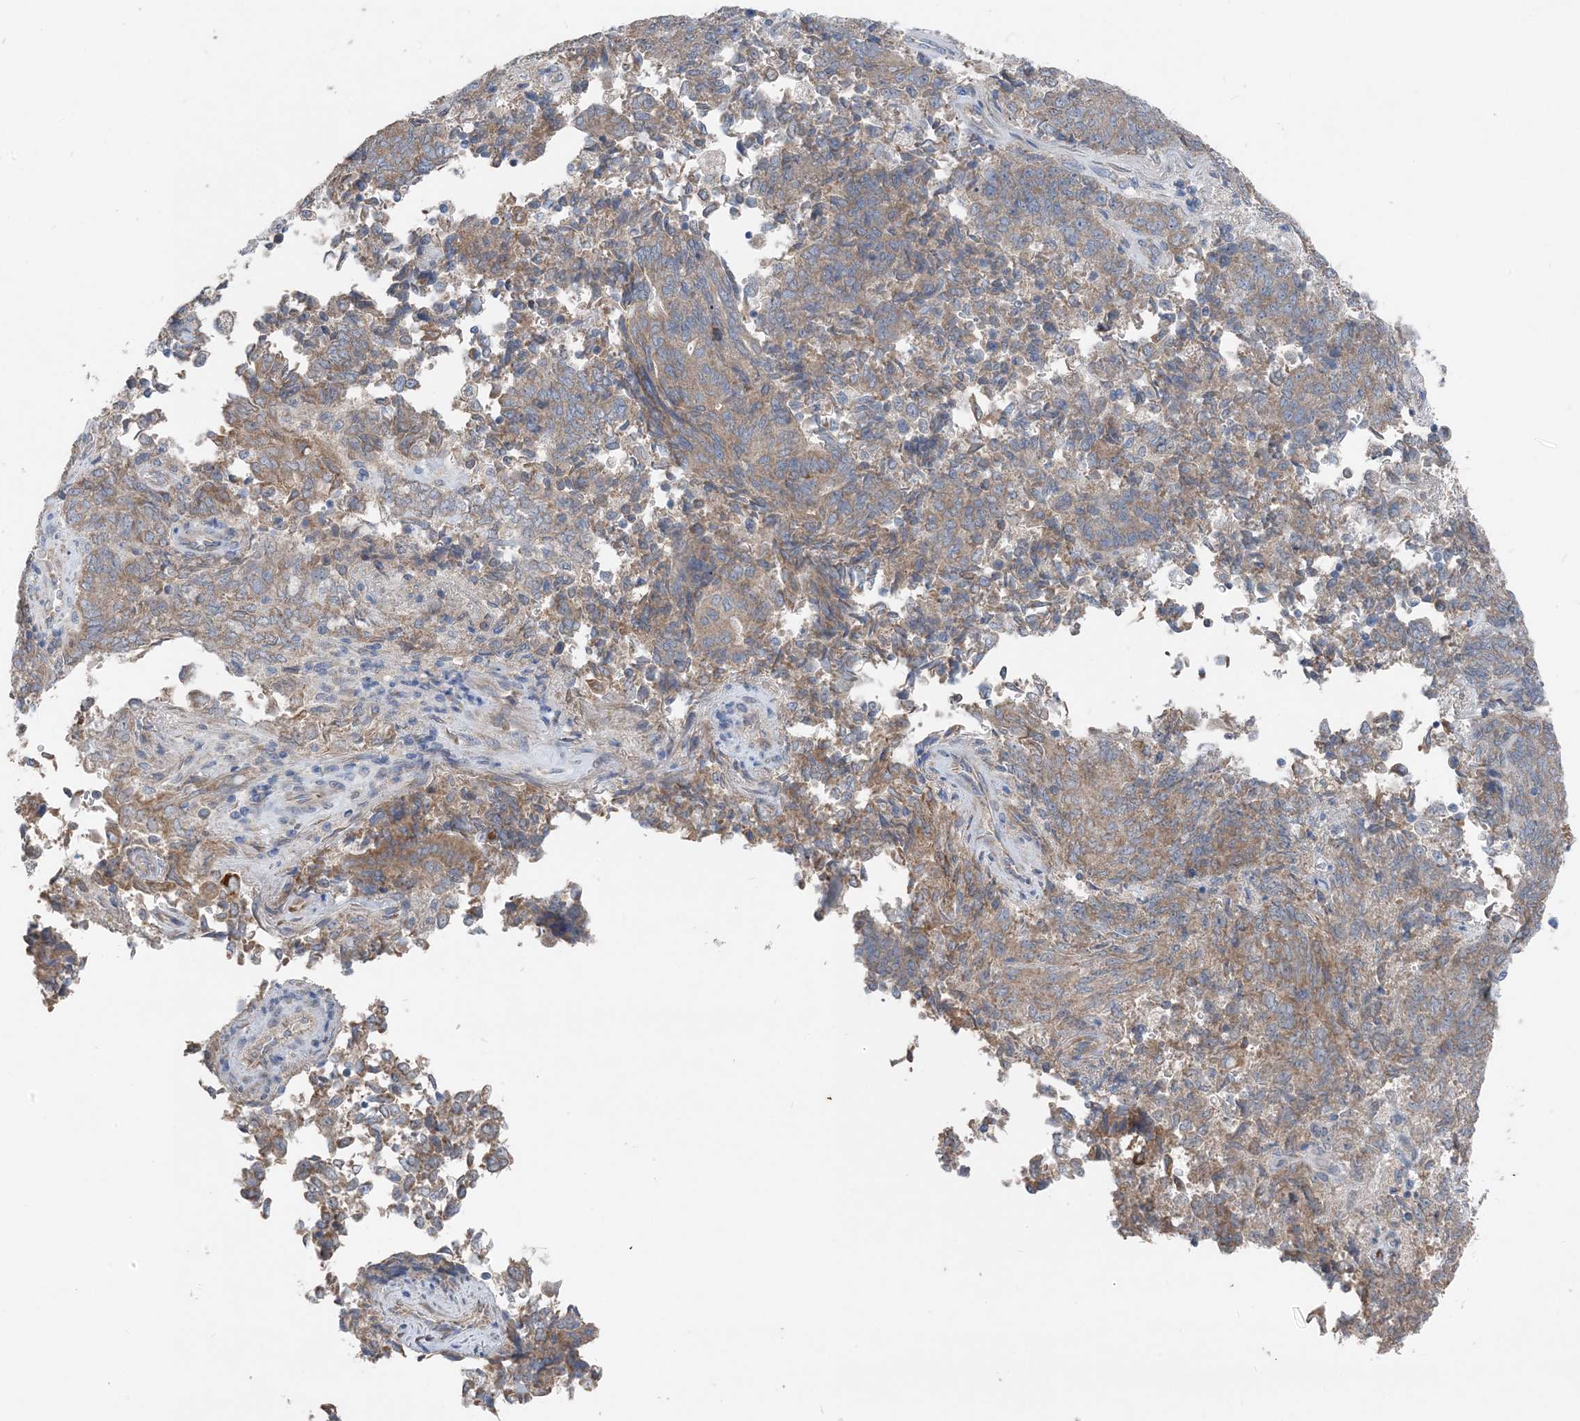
{"staining": {"intensity": "weak", "quantity": ">75%", "location": "cytoplasmic/membranous"}, "tissue": "endometrial cancer", "cell_type": "Tumor cells", "image_type": "cancer", "snomed": [{"axis": "morphology", "description": "Adenocarcinoma, NOS"}, {"axis": "topography", "description": "Endometrium"}], "caption": "High-power microscopy captured an IHC image of endometrial cancer, revealing weak cytoplasmic/membranous expression in approximately >75% of tumor cells.", "gene": "DHX30", "patient": {"sex": "female", "age": 80}}